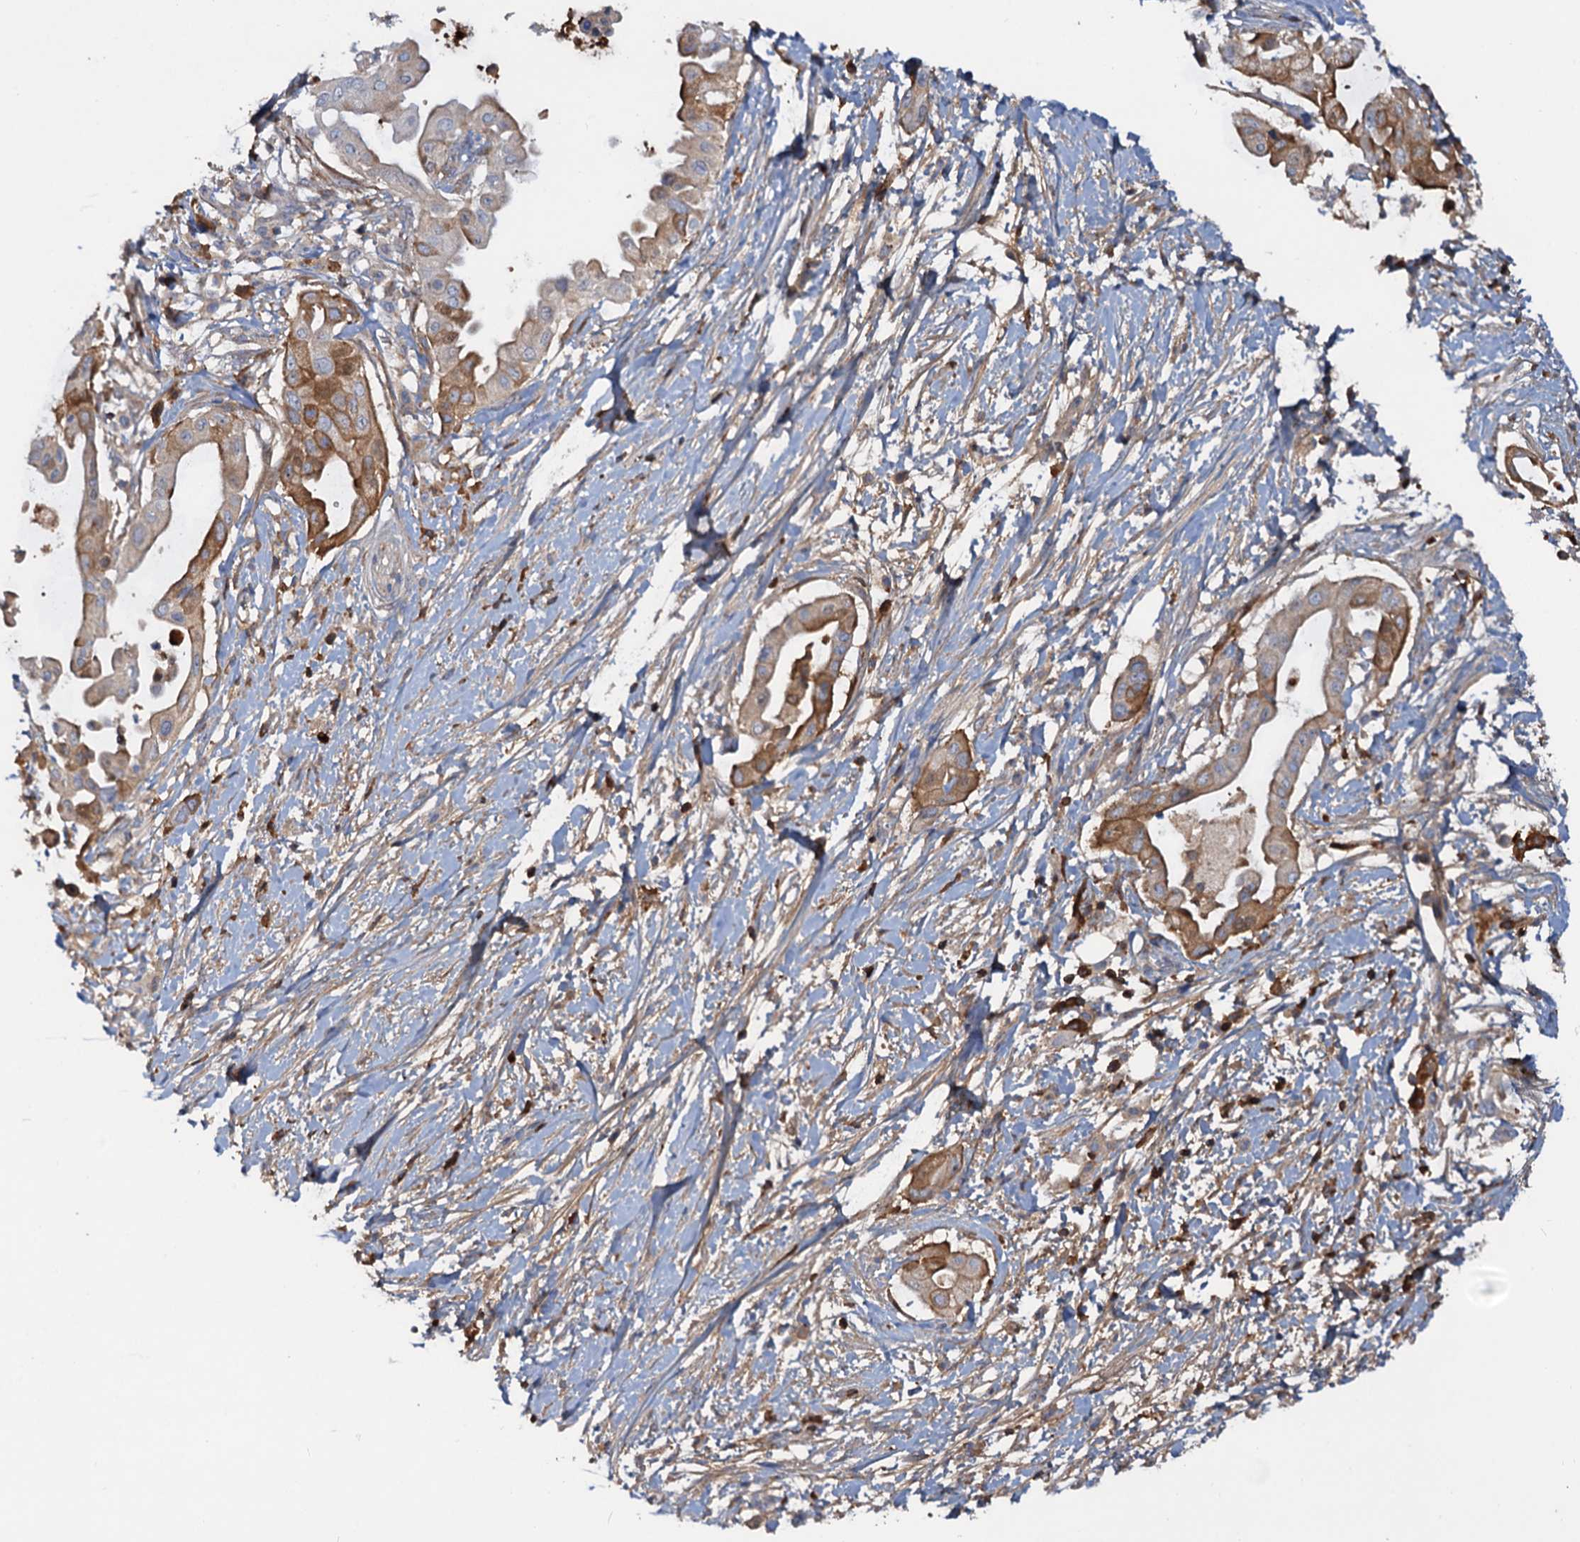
{"staining": {"intensity": "moderate", "quantity": "25%-75%", "location": "cytoplasmic/membranous"}, "tissue": "pancreatic cancer", "cell_type": "Tumor cells", "image_type": "cancer", "snomed": [{"axis": "morphology", "description": "Adenocarcinoma, NOS"}, {"axis": "topography", "description": "Pancreas"}], "caption": "Moderate cytoplasmic/membranous staining is present in approximately 25%-75% of tumor cells in pancreatic adenocarcinoma.", "gene": "CHRD", "patient": {"sex": "male", "age": 68}}